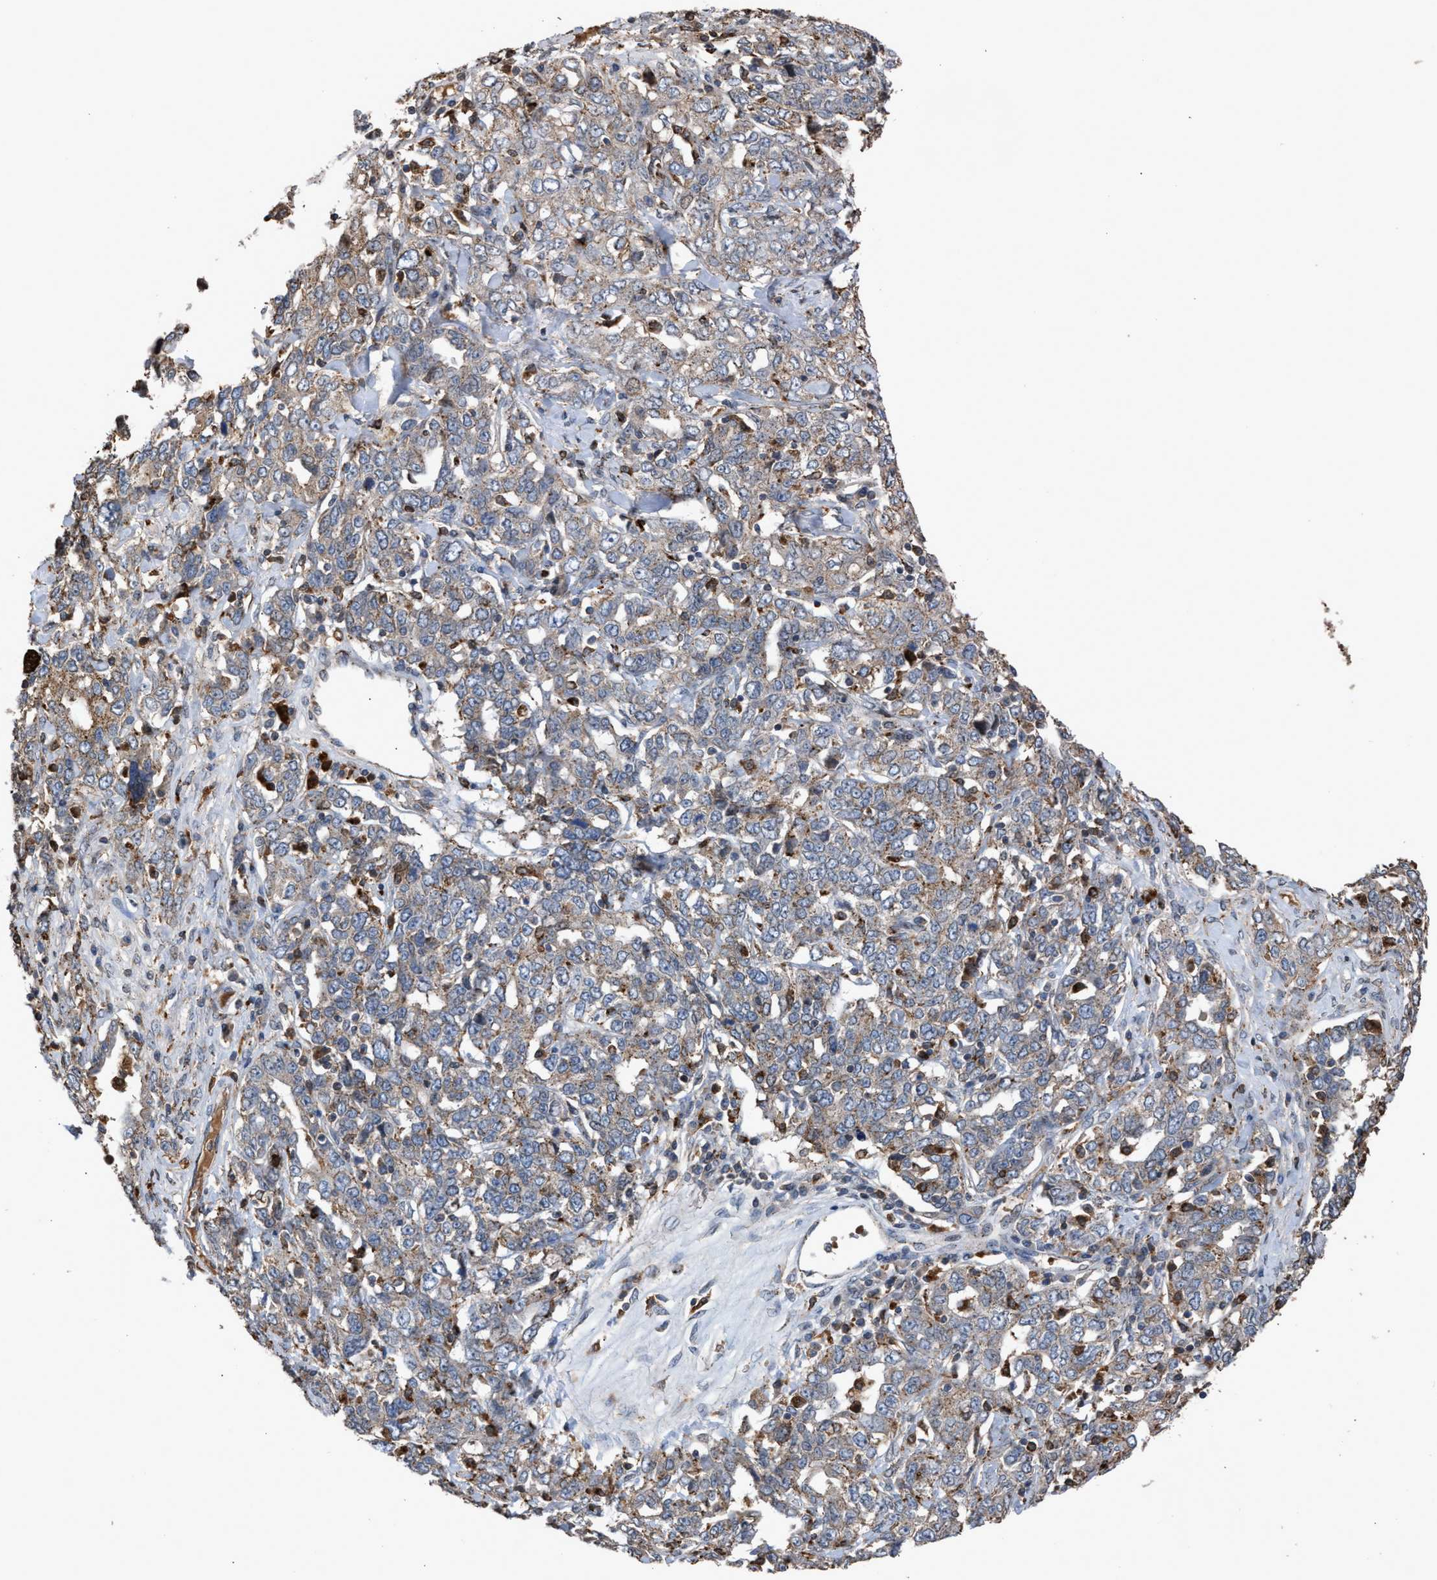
{"staining": {"intensity": "weak", "quantity": "25%-75%", "location": "cytoplasmic/membranous"}, "tissue": "ovarian cancer", "cell_type": "Tumor cells", "image_type": "cancer", "snomed": [{"axis": "morphology", "description": "Carcinoma, endometroid"}, {"axis": "topography", "description": "Ovary"}], "caption": "IHC (DAB) staining of ovarian cancer (endometroid carcinoma) shows weak cytoplasmic/membranous protein positivity in approximately 25%-75% of tumor cells.", "gene": "ELMO3", "patient": {"sex": "female", "age": 62}}